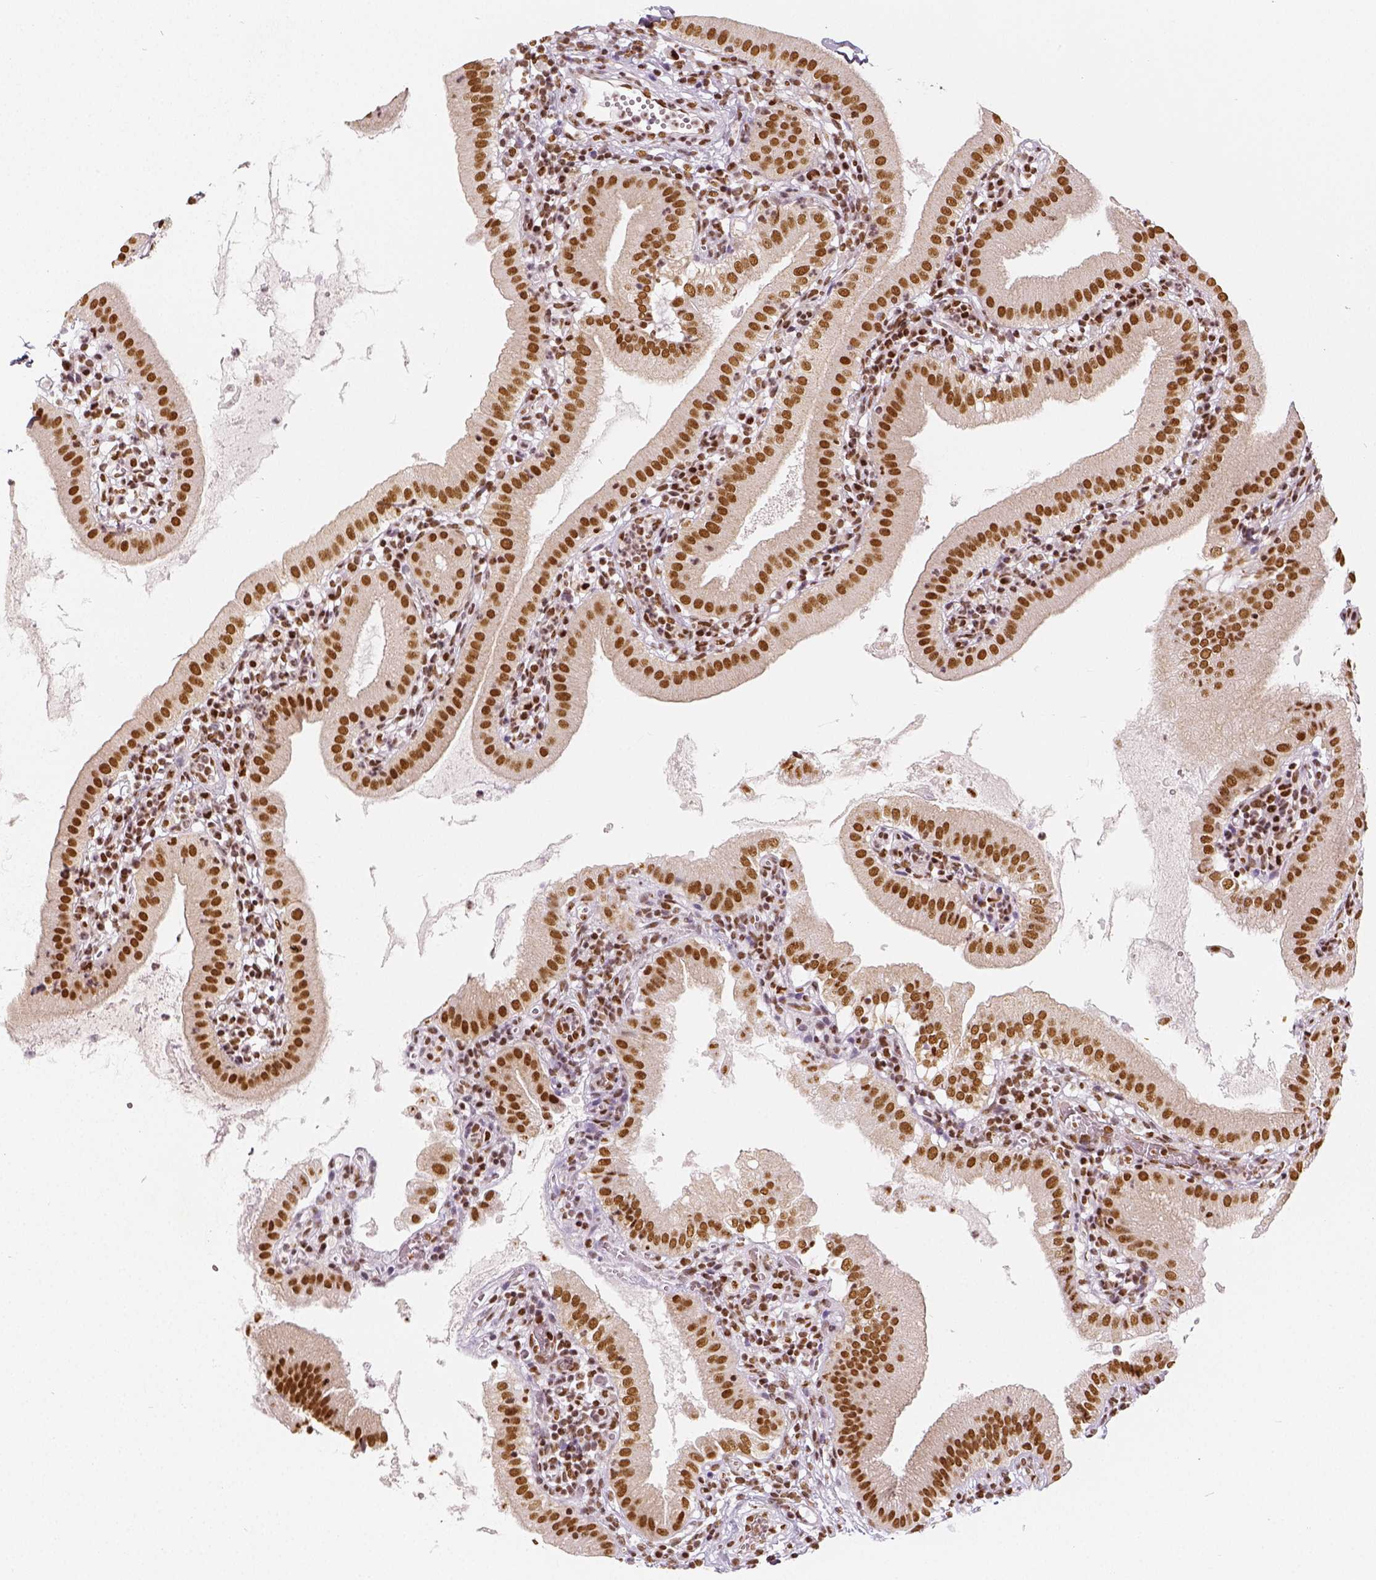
{"staining": {"intensity": "moderate", "quantity": ">75%", "location": "nuclear"}, "tissue": "gallbladder", "cell_type": "Glandular cells", "image_type": "normal", "snomed": [{"axis": "morphology", "description": "Normal tissue, NOS"}, {"axis": "topography", "description": "Gallbladder"}], "caption": "IHC staining of normal gallbladder, which exhibits medium levels of moderate nuclear expression in about >75% of glandular cells indicating moderate nuclear protein expression. The staining was performed using DAB (brown) for protein detection and nuclei were counterstained in hematoxylin (blue).", "gene": "KDM5B", "patient": {"sex": "female", "age": 65}}